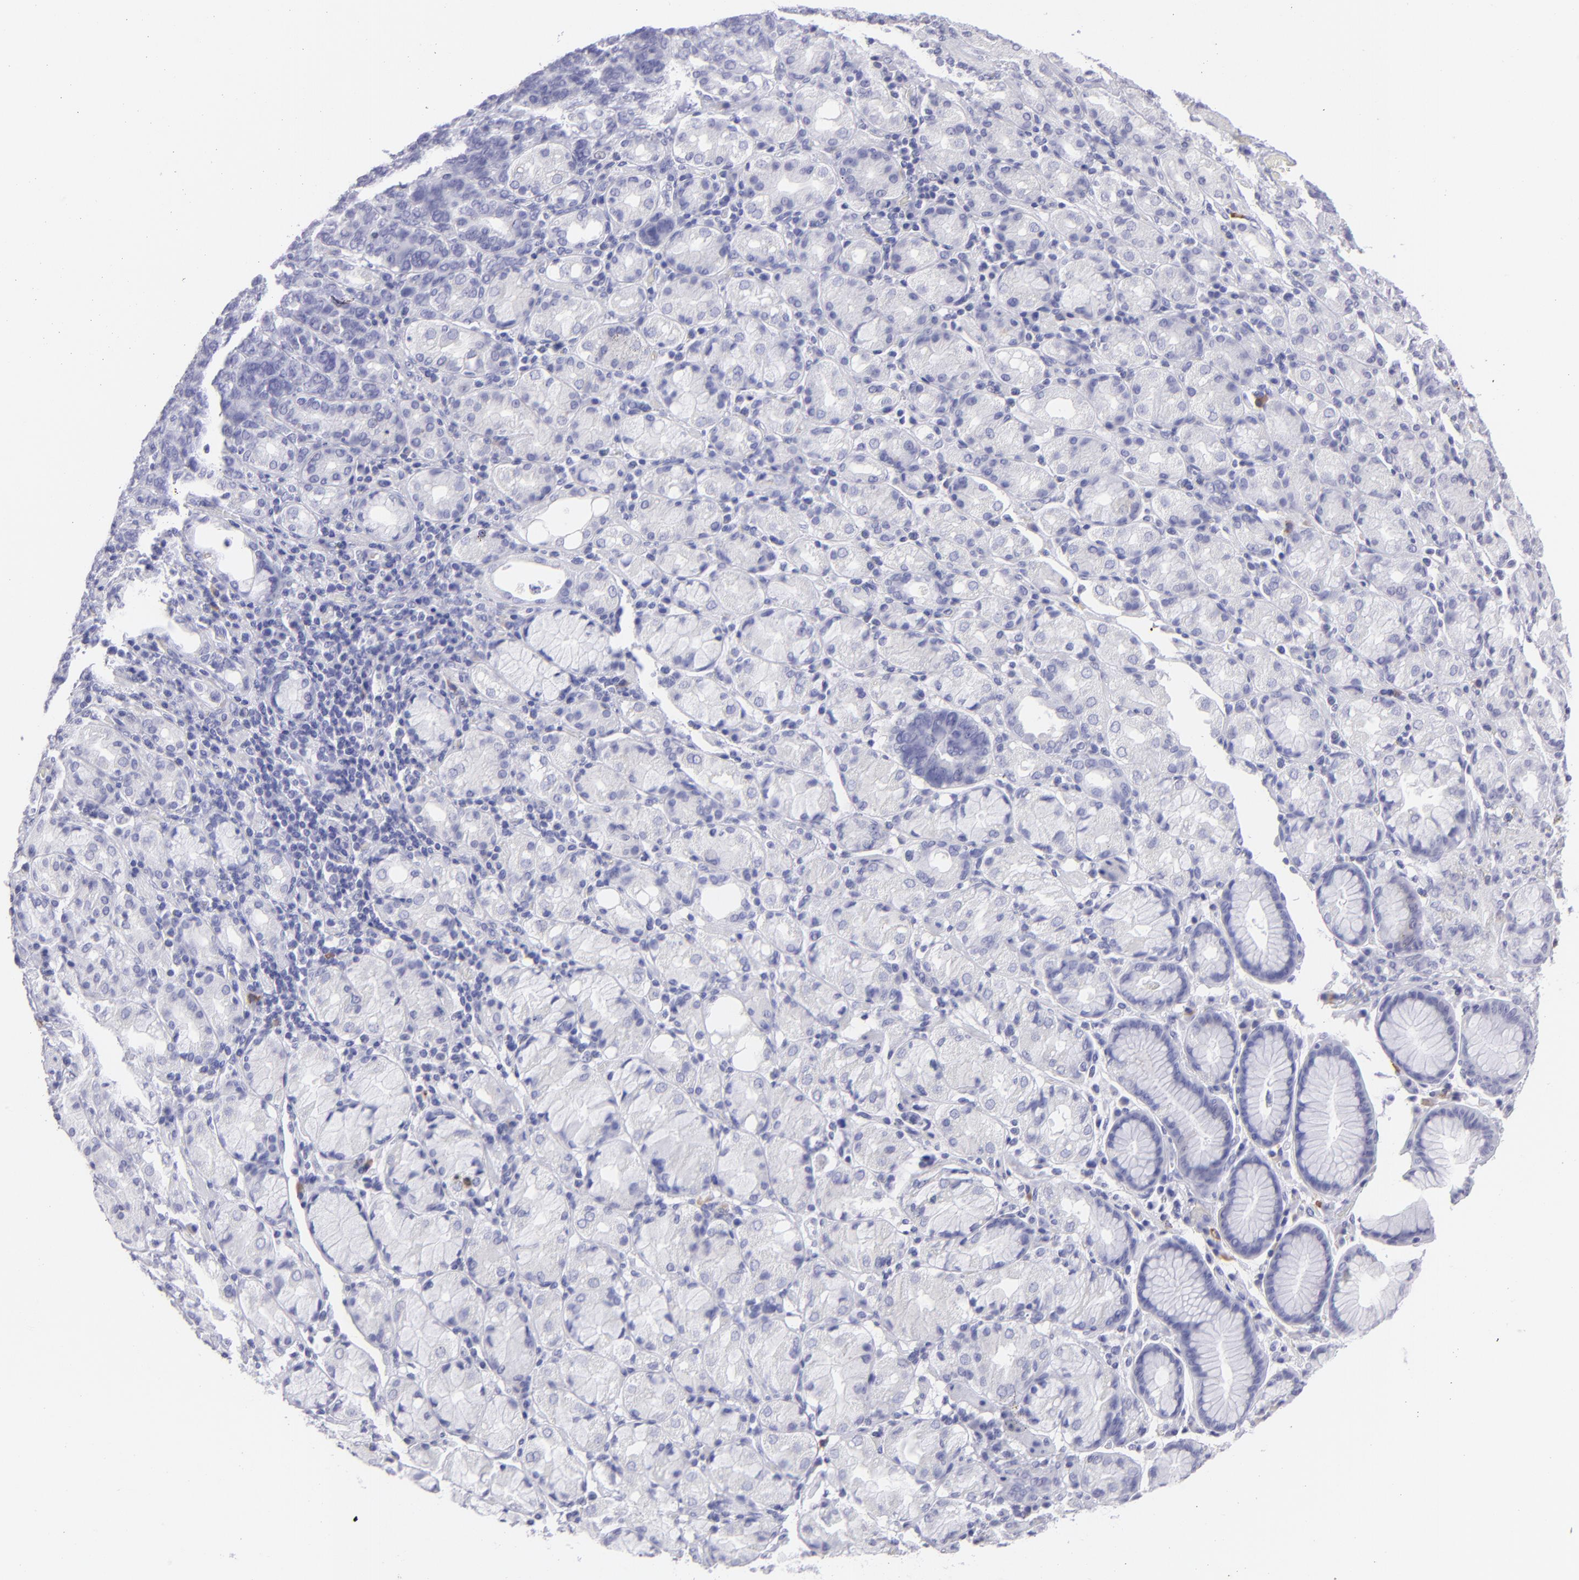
{"staining": {"intensity": "negative", "quantity": "none", "location": "none"}, "tissue": "stomach cancer", "cell_type": "Tumor cells", "image_type": "cancer", "snomed": [{"axis": "morphology", "description": "Adenocarcinoma, NOS"}, {"axis": "topography", "description": "Stomach, upper"}], "caption": "DAB immunohistochemical staining of stomach cancer (adenocarcinoma) displays no significant expression in tumor cells. (Immunohistochemistry, brightfield microscopy, high magnification).", "gene": "SLC1A2", "patient": {"sex": "male", "age": 71}}